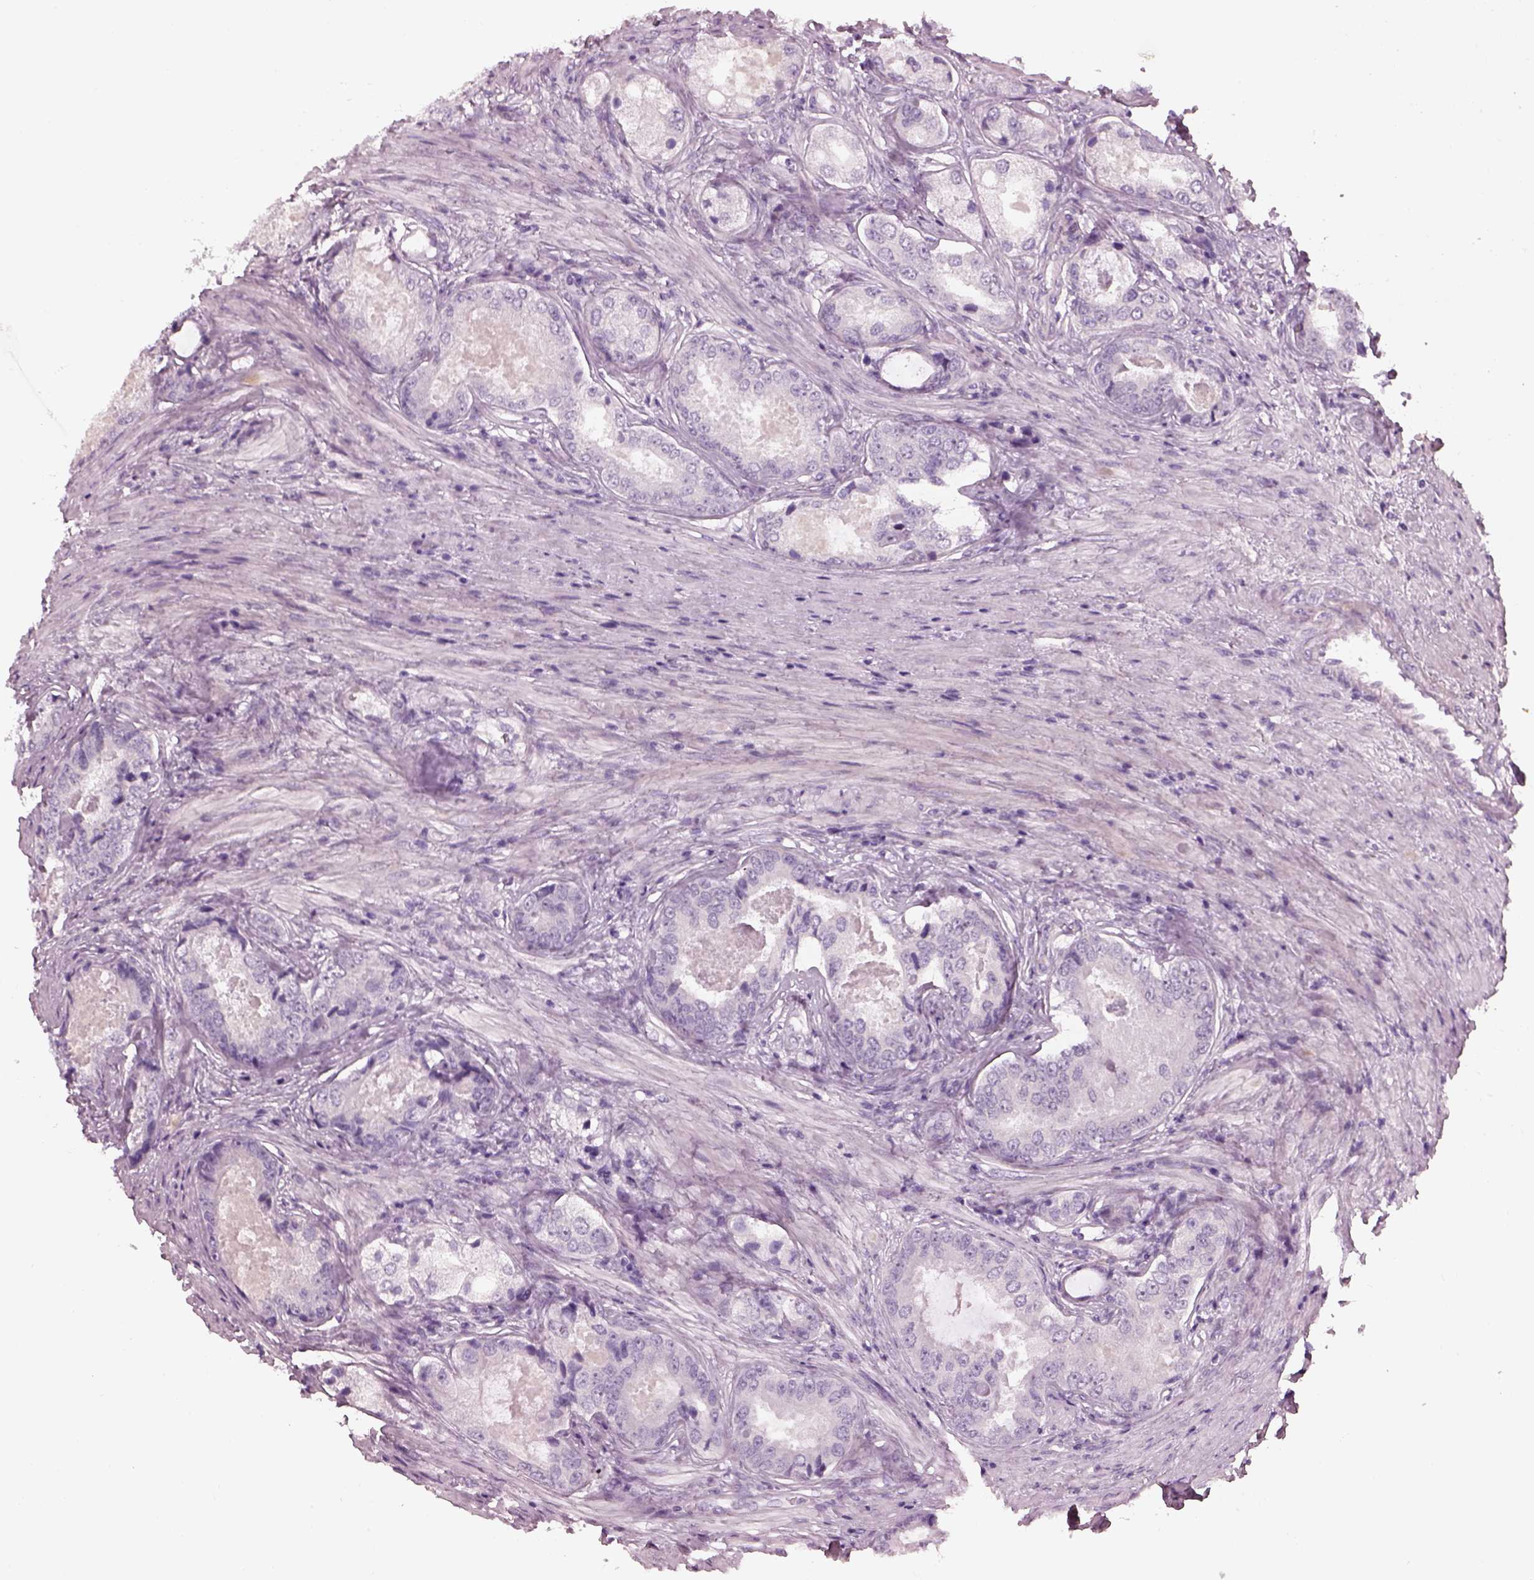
{"staining": {"intensity": "negative", "quantity": "none", "location": "none"}, "tissue": "prostate cancer", "cell_type": "Tumor cells", "image_type": "cancer", "snomed": [{"axis": "morphology", "description": "Adenocarcinoma, Low grade"}, {"axis": "topography", "description": "Prostate"}], "caption": "IHC of human prostate cancer displays no positivity in tumor cells.", "gene": "CACNG4", "patient": {"sex": "male", "age": 68}}